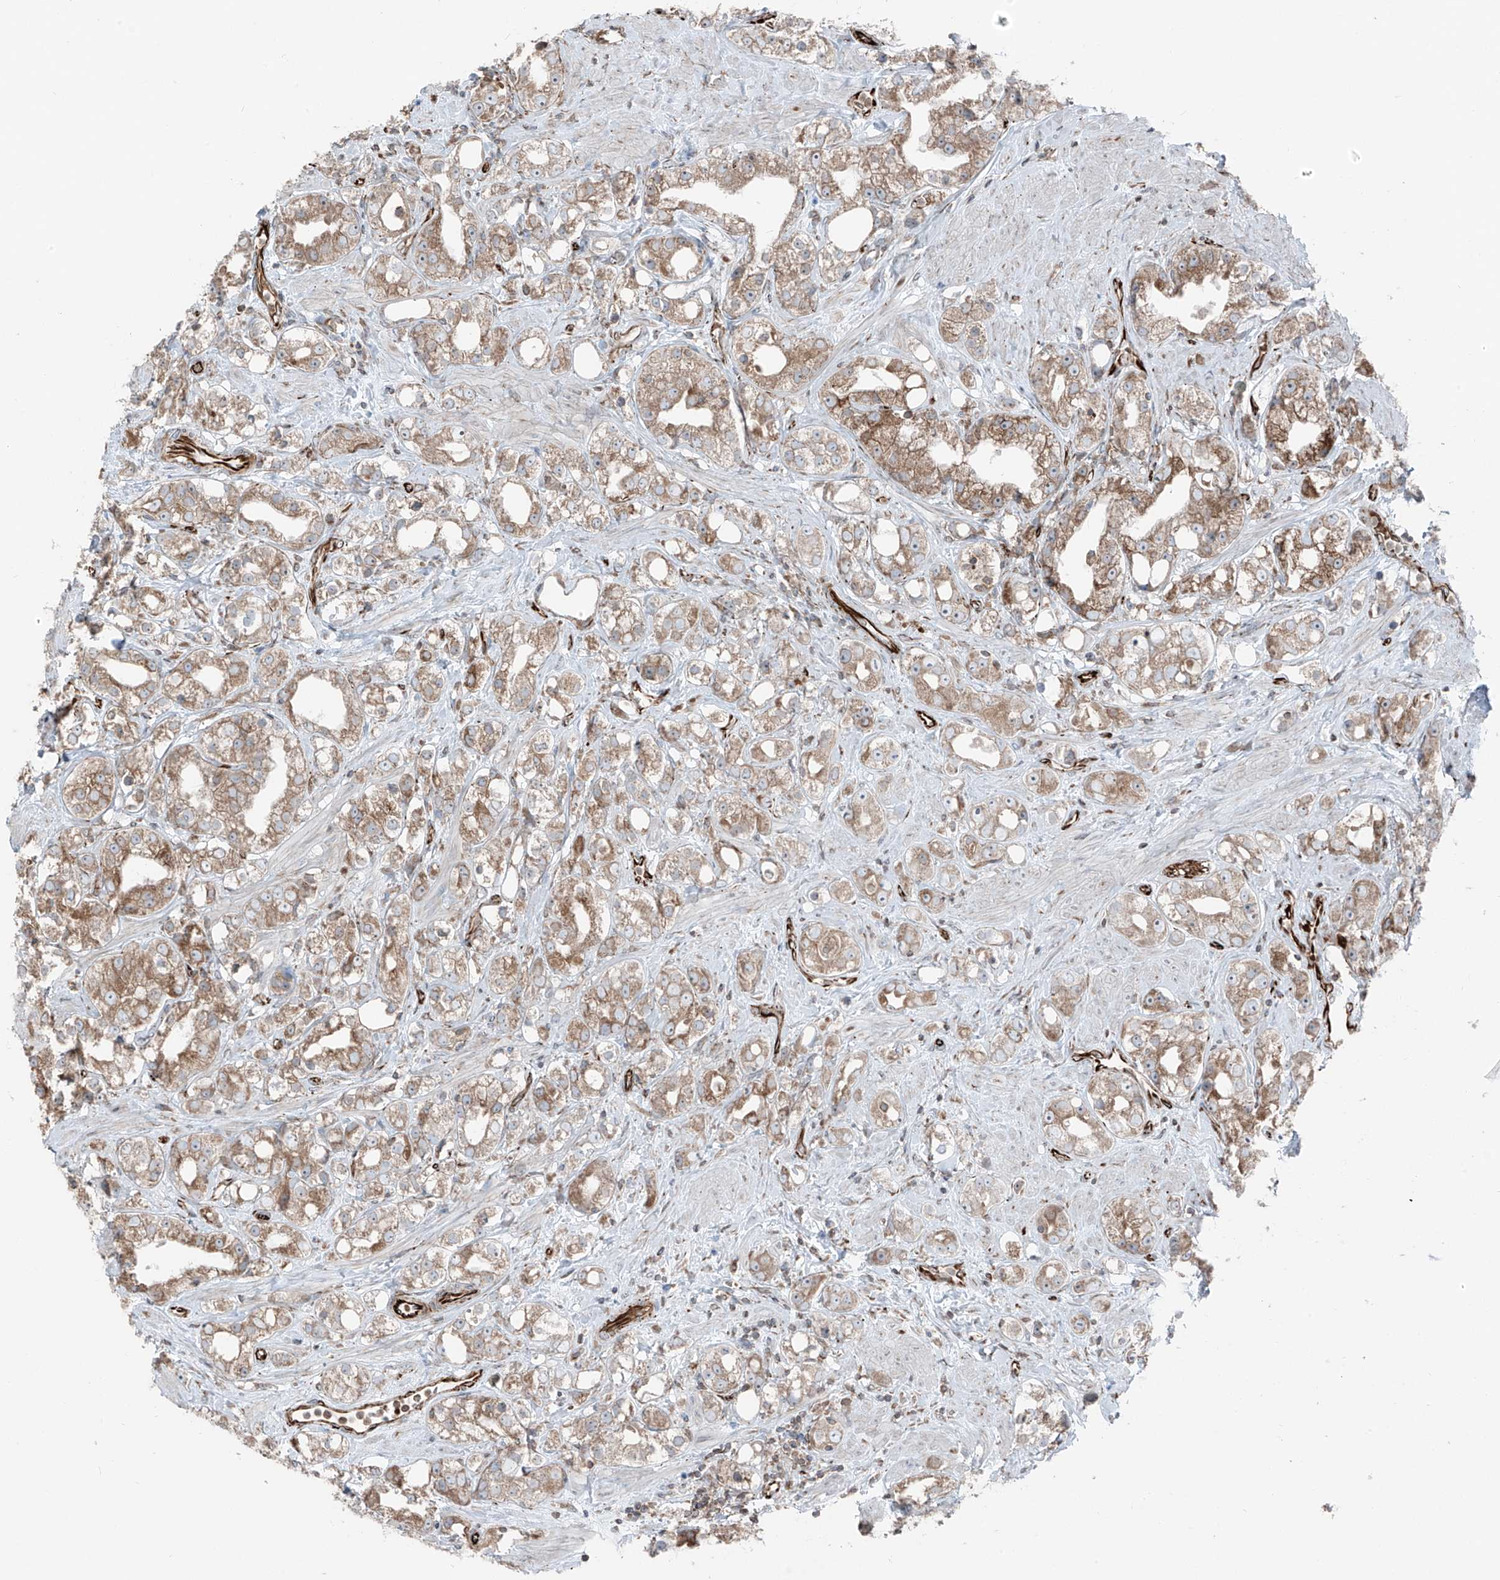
{"staining": {"intensity": "moderate", "quantity": ">75%", "location": "cytoplasmic/membranous"}, "tissue": "prostate cancer", "cell_type": "Tumor cells", "image_type": "cancer", "snomed": [{"axis": "morphology", "description": "Adenocarcinoma, NOS"}, {"axis": "topography", "description": "Prostate"}], "caption": "A histopathology image of adenocarcinoma (prostate) stained for a protein reveals moderate cytoplasmic/membranous brown staining in tumor cells. The staining was performed using DAB (3,3'-diaminobenzidine) to visualize the protein expression in brown, while the nuclei were stained in blue with hematoxylin (Magnification: 20x).", "gene": "ERLEC1", "patient": {"sex": "male", "age": 79}}